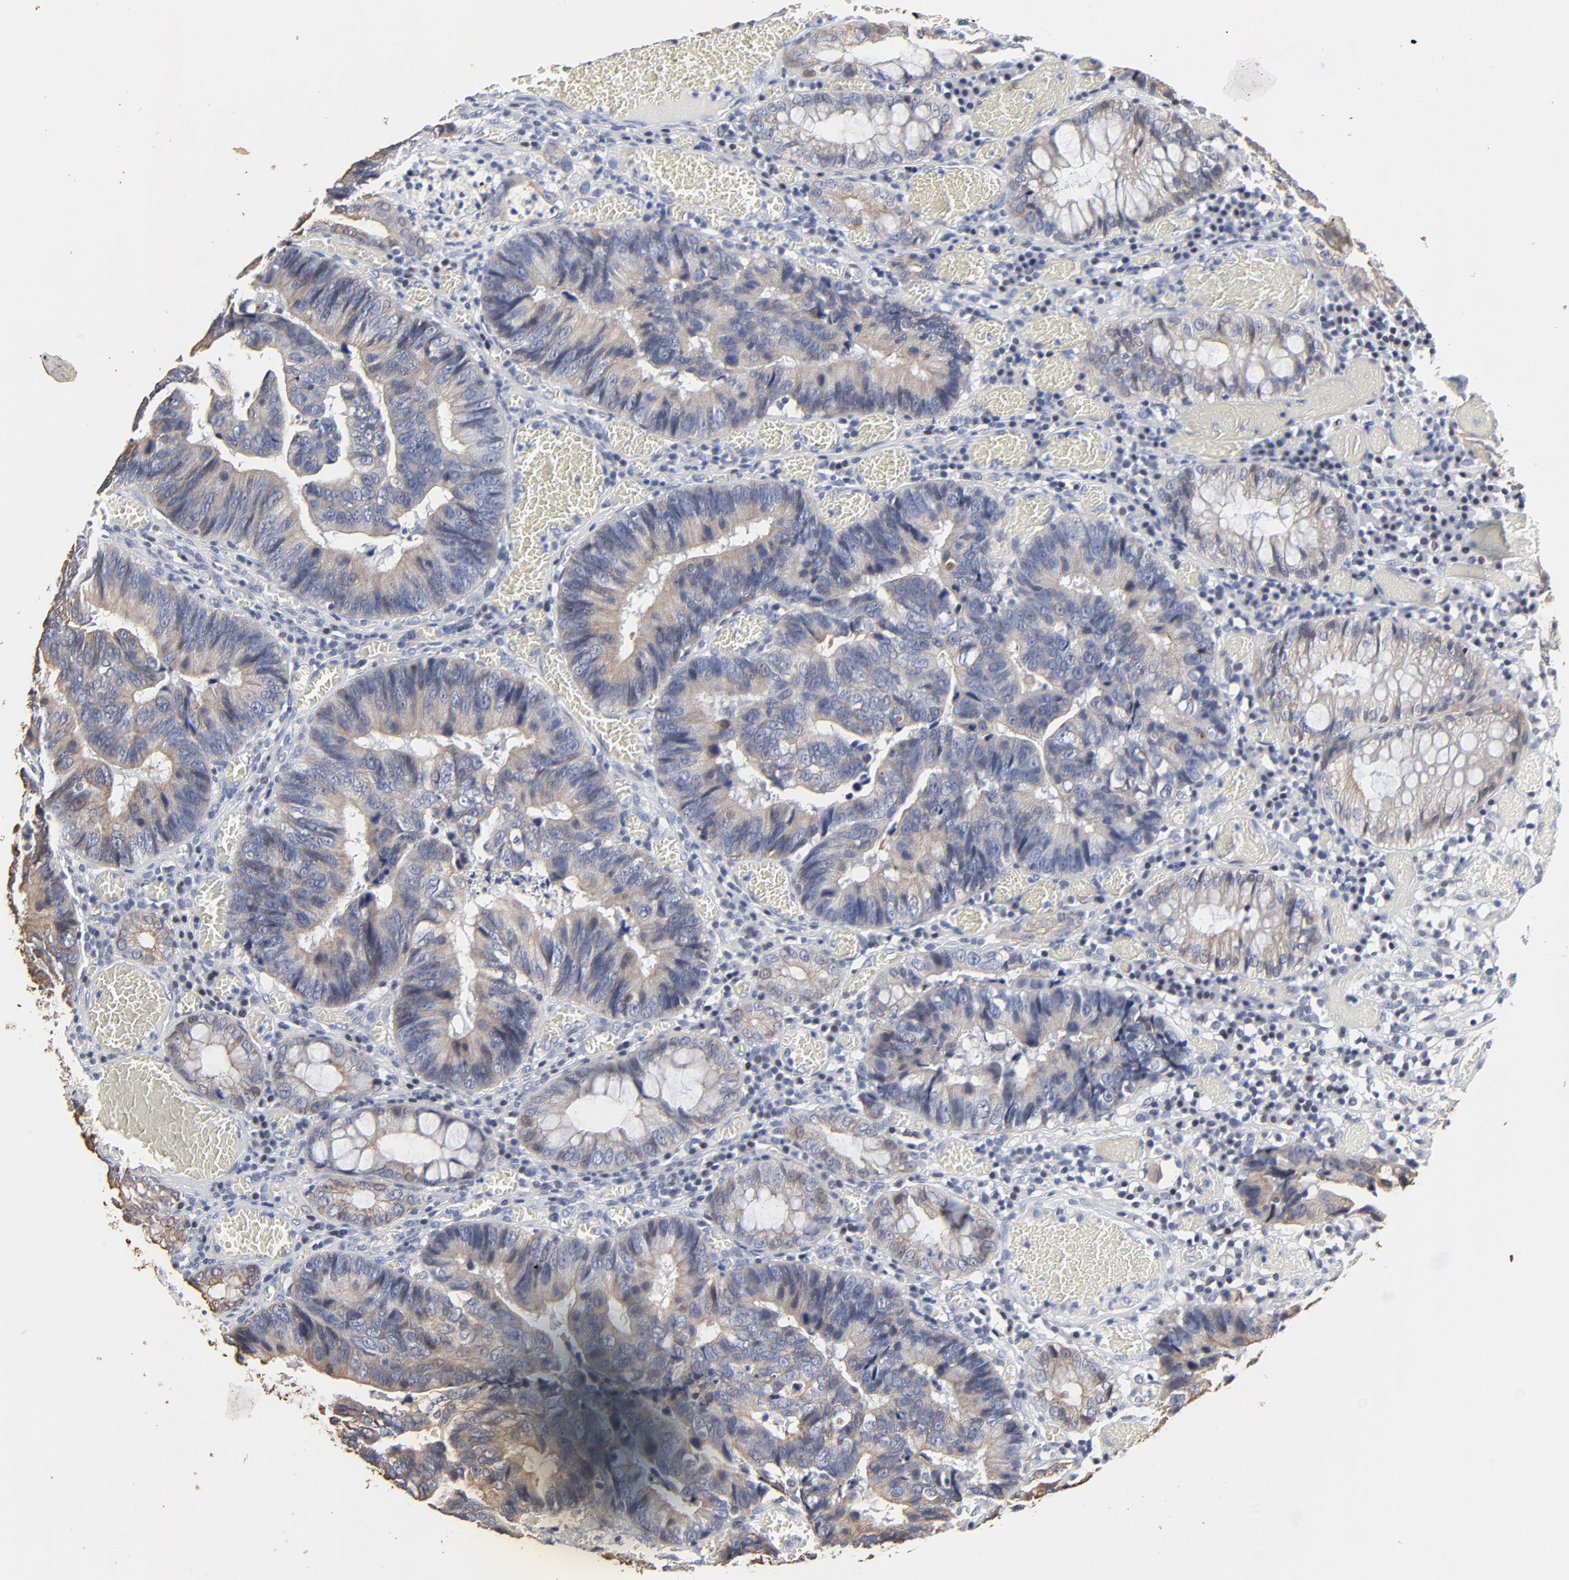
{"staining": {"intensity": "weak", "quantity": ">75%", "location": "cytoplasmic/membranous"}, "tissue": "colorectal cancer", "cell_type": "Tumor cells", "image_type": "cancer", "snomed": [{"axis": "morphology", "description": "Adenocarcinoma, NOS"}, {"axis": "topography", "description": "Rectum"}], "caption": "A micrograph of human colorectal cancer stained for a protein demonstrates weak cytoplasmic/membranous brown staining in tumor cells. (DAB IHC with brightfield microscopy, high magnification).", "gene": "LNX1", "patient": {"sex": "female", "age": 98}}